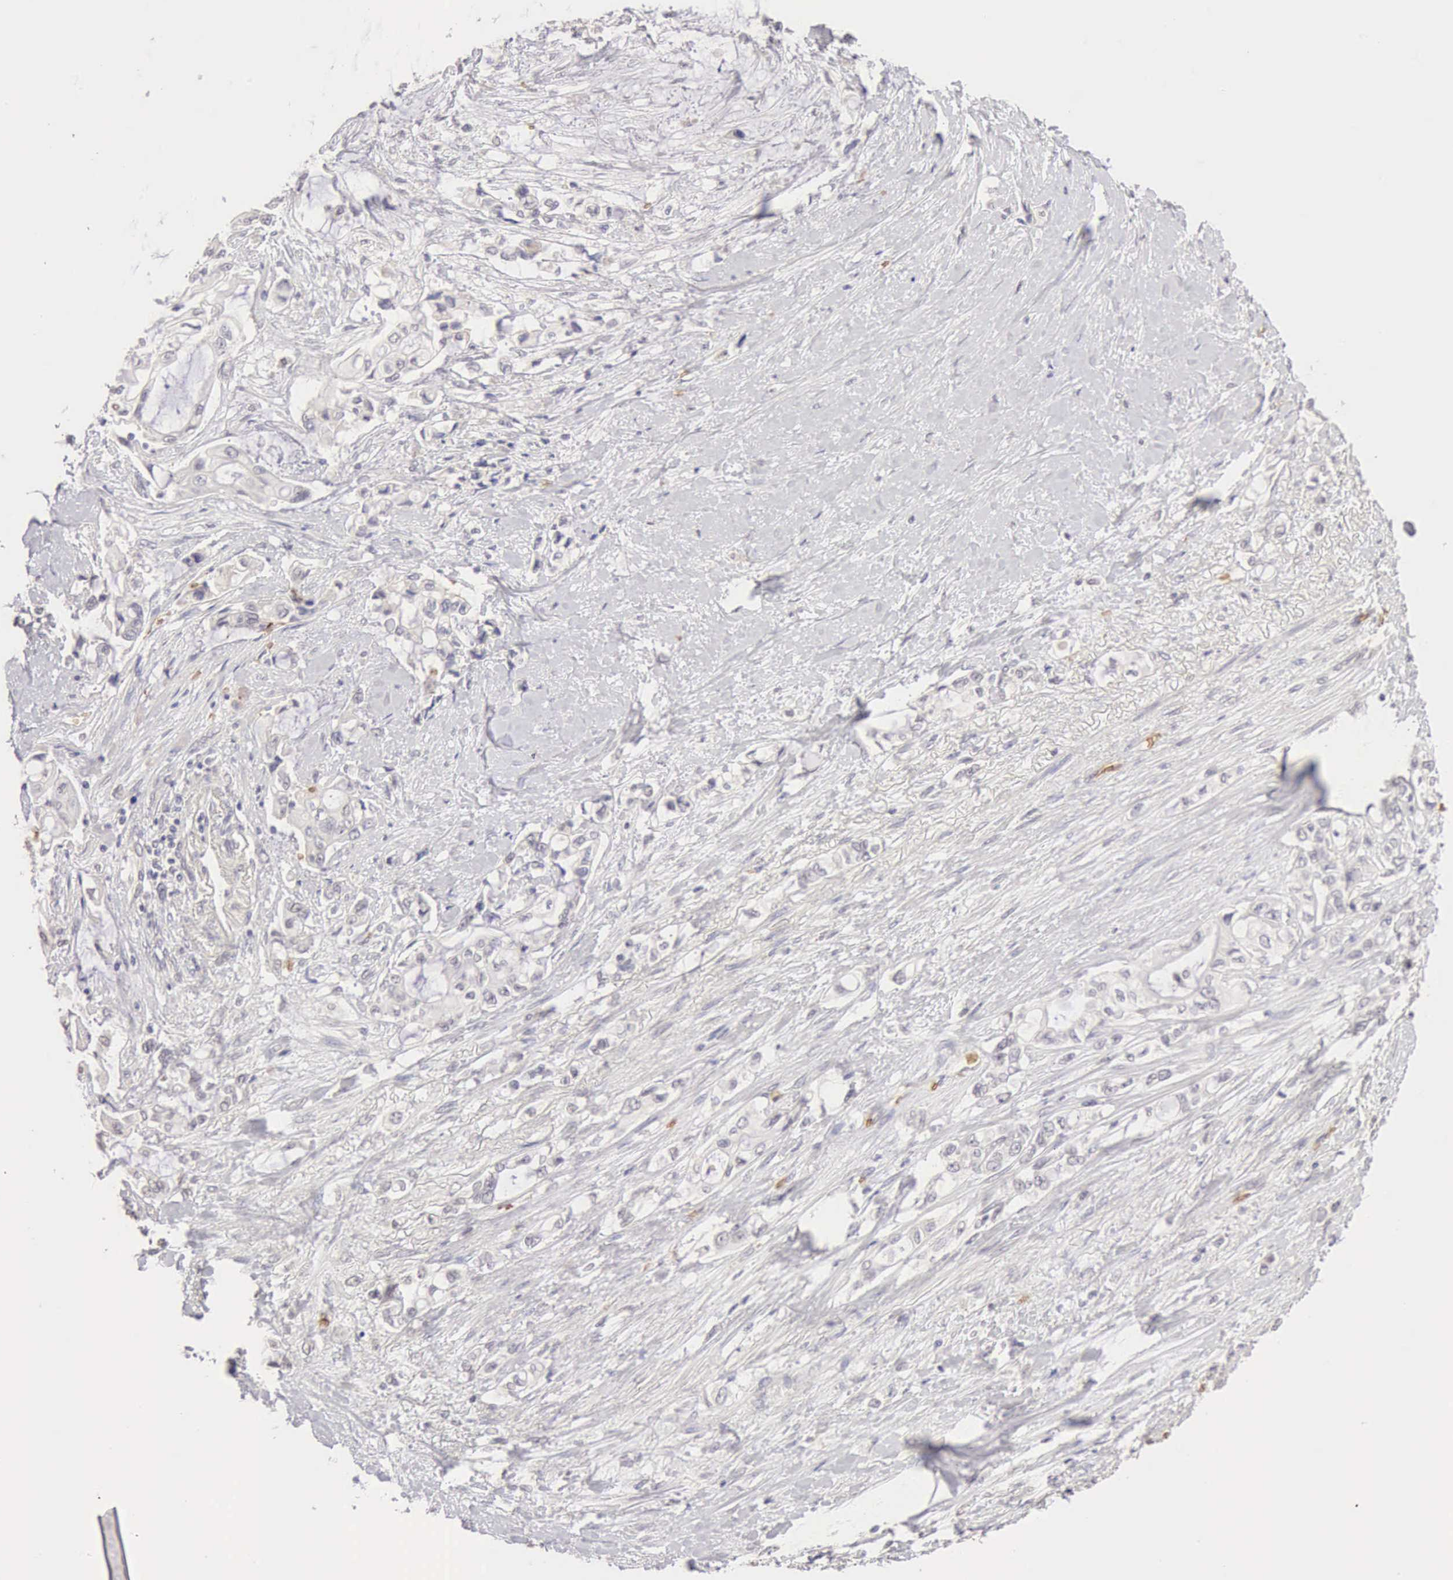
{"staining": {"intensity": "negative", "quantity": "none", "location": "none"}, "tissue": "pancreatic cancer", "cell_type": "Tumor cells", "image_type": "cancer", "snomed": [{"axis": "morphology", "description": "Adenocarcinoma, NOS"}, {"axis": "topography", "description": "Pancreas"}], "caption": "An immunohistochemistry (IHC) micrograph of adenocarcinoma (pancreatic) is shown. There is no staining in tumor cells of adenocarcinoma (pancreatic).", "gene": "CFI", "patient": {"sex": "female", "age": 70}}